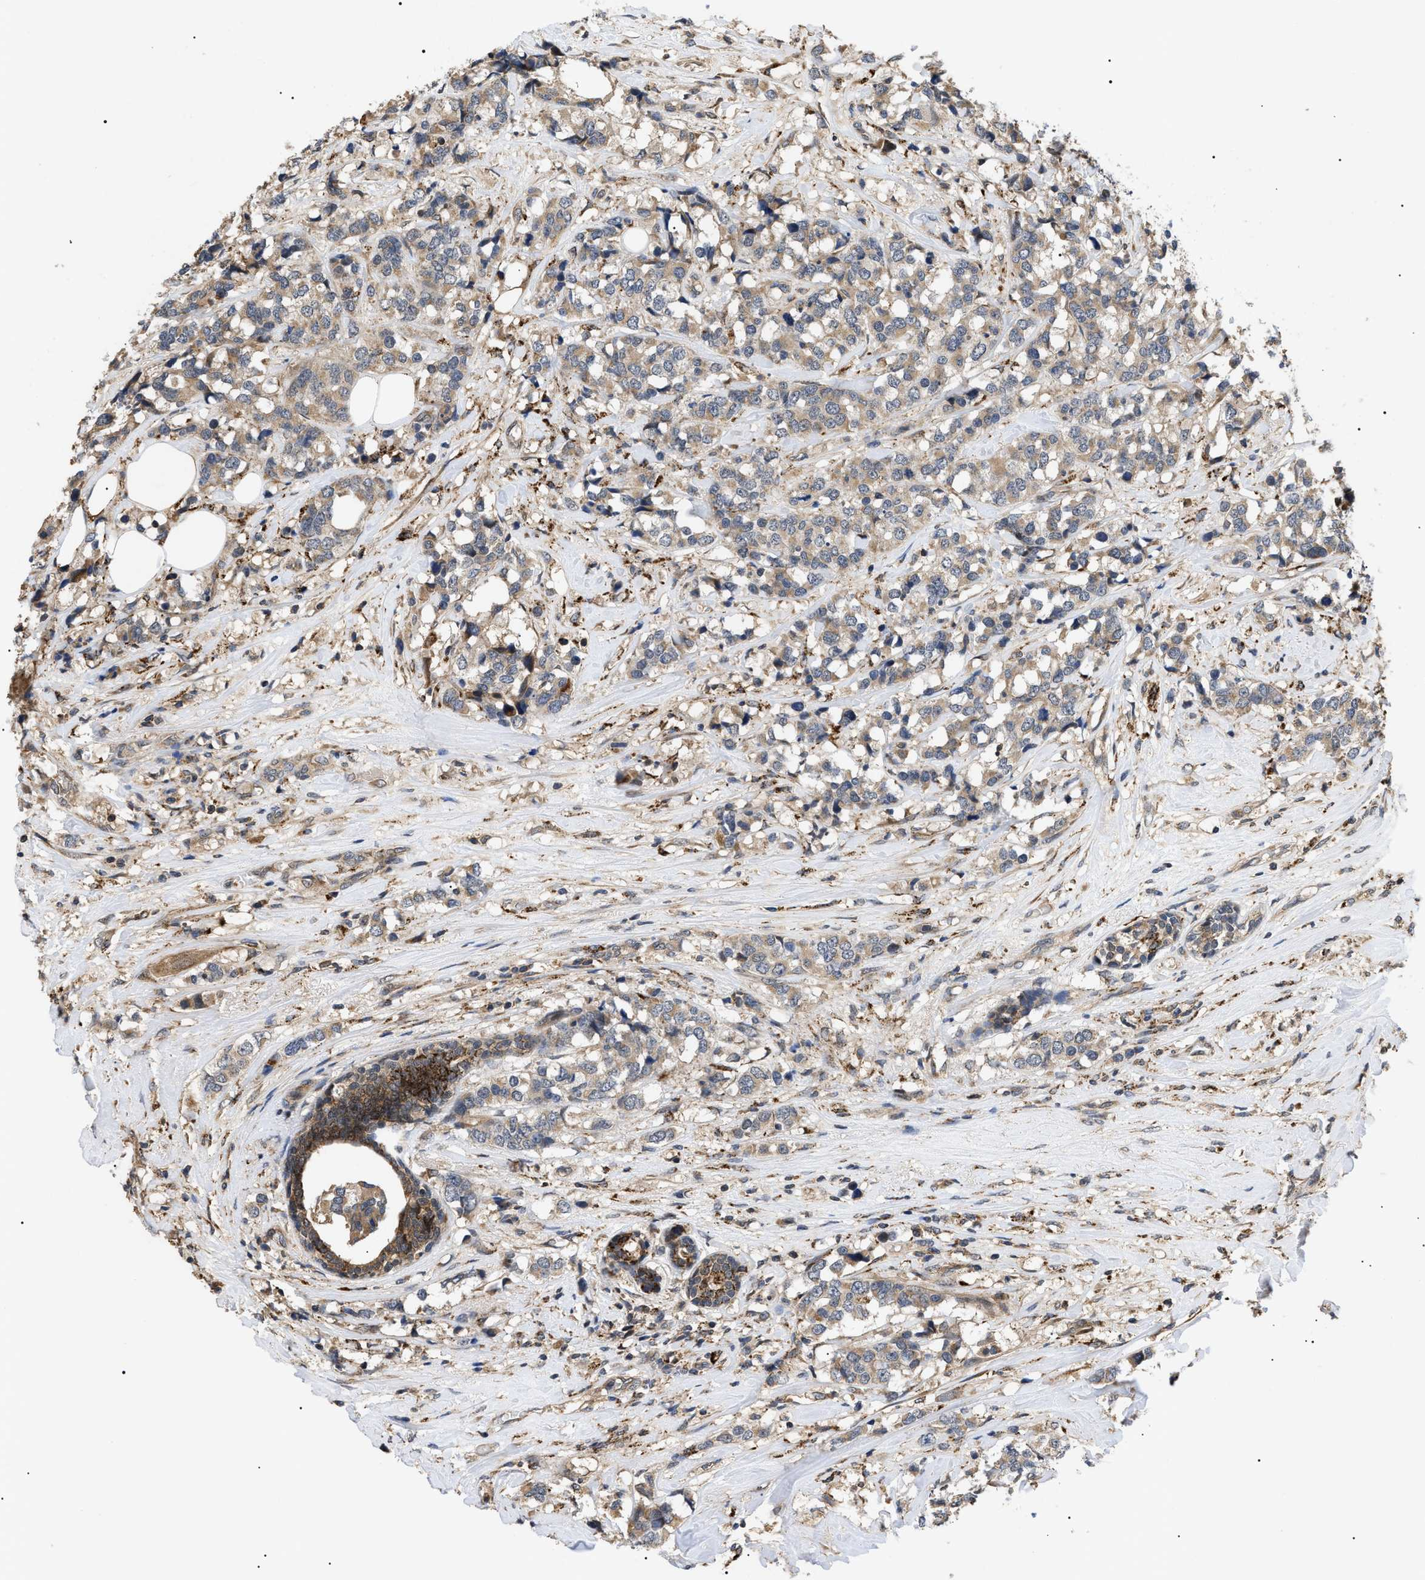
{"staining": {"intensity": "weak", "quantity": ">75%", "location": "cytoplasmic/membranous"}, "tissue": "breast cancer", "cell_type": "Tumor cells", "image_type": "cancer", "snomed": [{"axis": "morphology", "description": "Lobular carcinoma"}, {"axis": "topography", "description": "Breast"}], "caption": "Lobular carcinoma (breast) stained for a protein reveals weak cytoplasmic/membranous positivity in tumor cells. The protein is stained brown, and the nuclei are stained in blue (DAB (3,3'-diaminobenzidine) IHC with brightfield microscopy, high magnification).", "gene": "ASTL", "patient": {"sex": "female", "age": 59}}